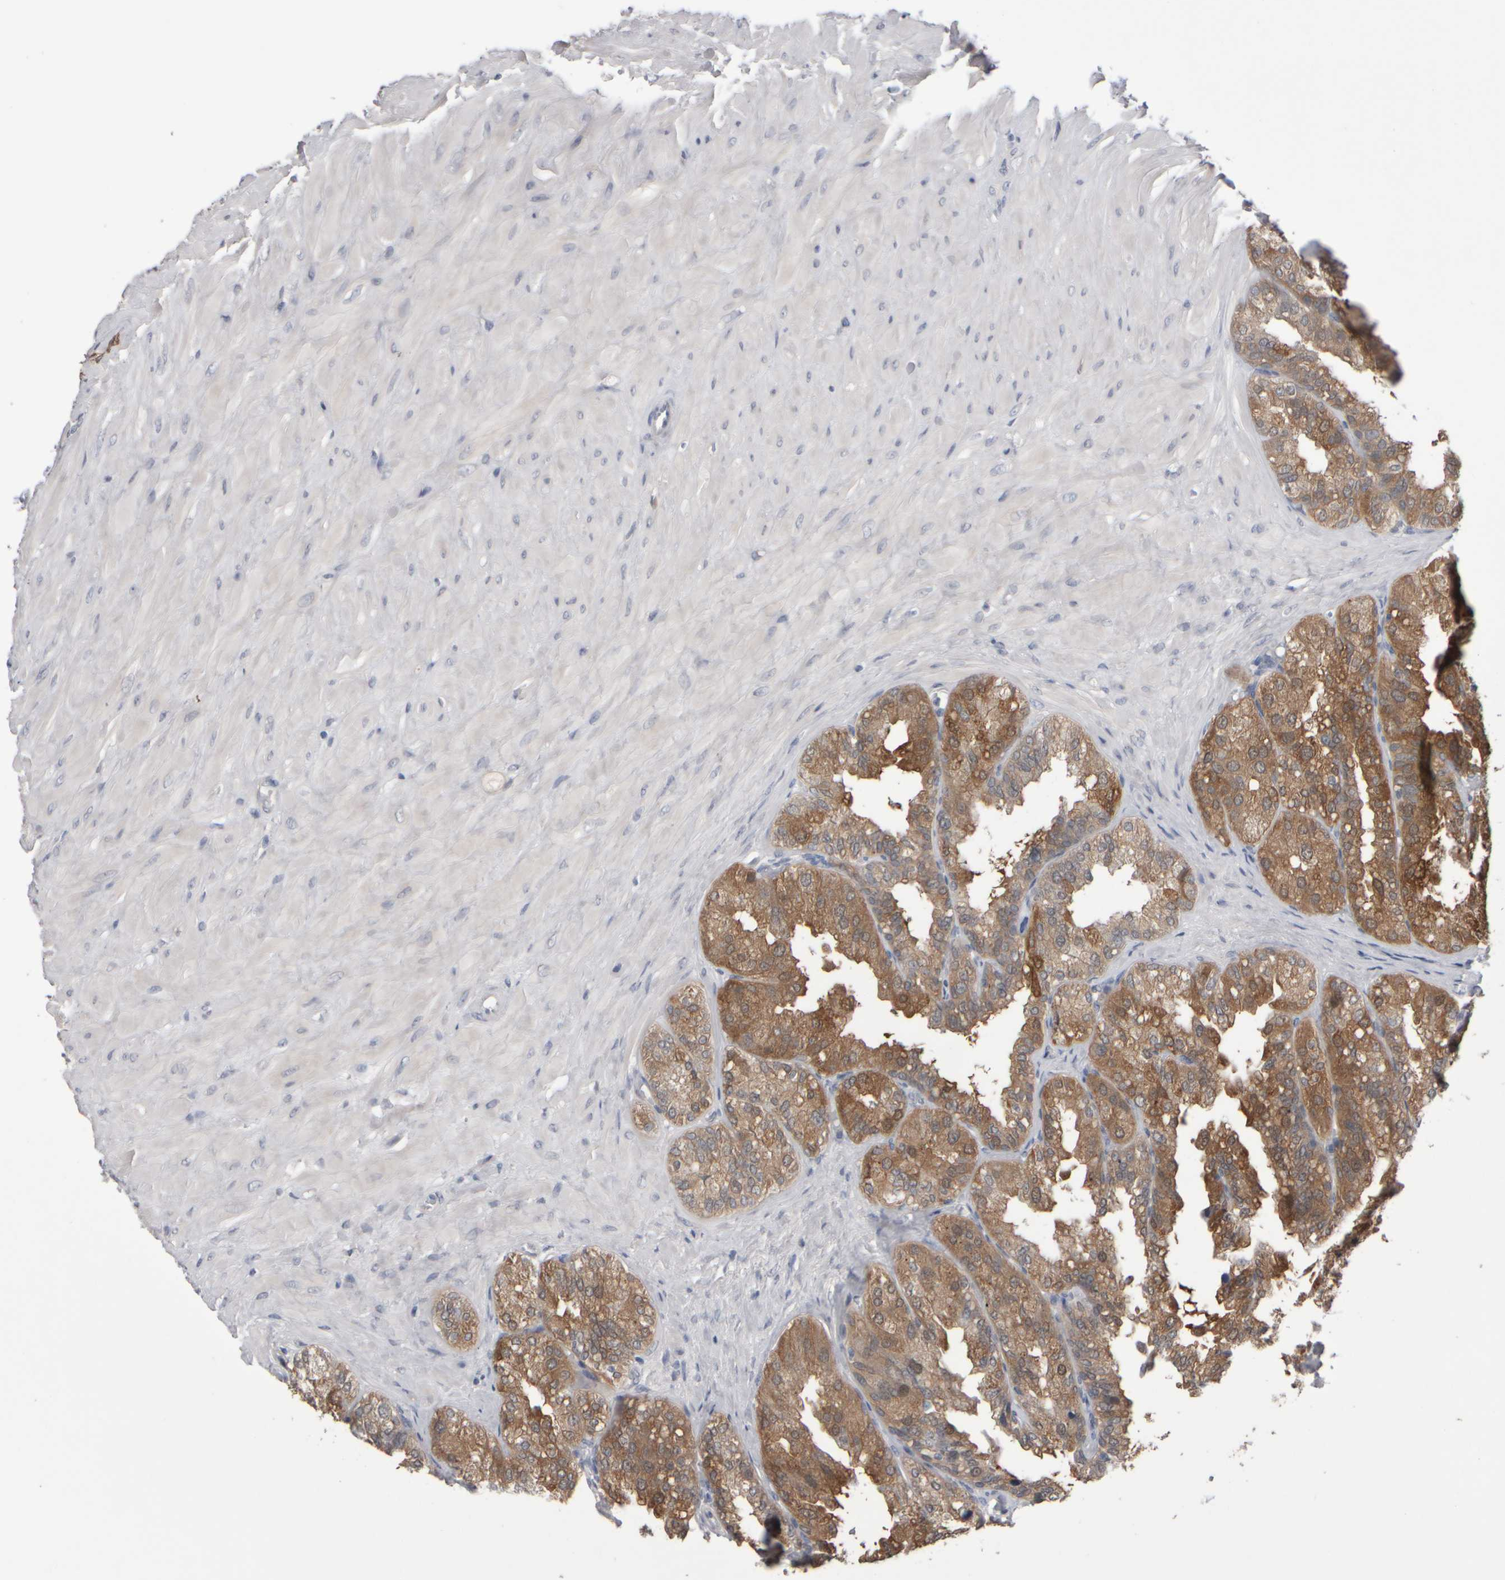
{"staining": {"intensity": "moderate", "quantity": "25%-75%", "location": "cytoplasmic/membranous"}, "tissue": "seminal vesicle", "cell_type": "Glandular cells", "image_type": "normal", "snomed": [{"axis": "morphology", "description": "Normal tissue, NOS"}, {"axis": "topography", "description": "Prostate"}, {"axis": "topography", "description": "Seminal veicle"}], "caption": "Immunohistochemical staining of unremarkable human seminal vesicle displays medium levels of moderate cytoplasmic/membranous positivity in approximately 25%-75% of glandular cells.", "gene": "EPHX2", "patient": {"sex": "male", "age": 51}}